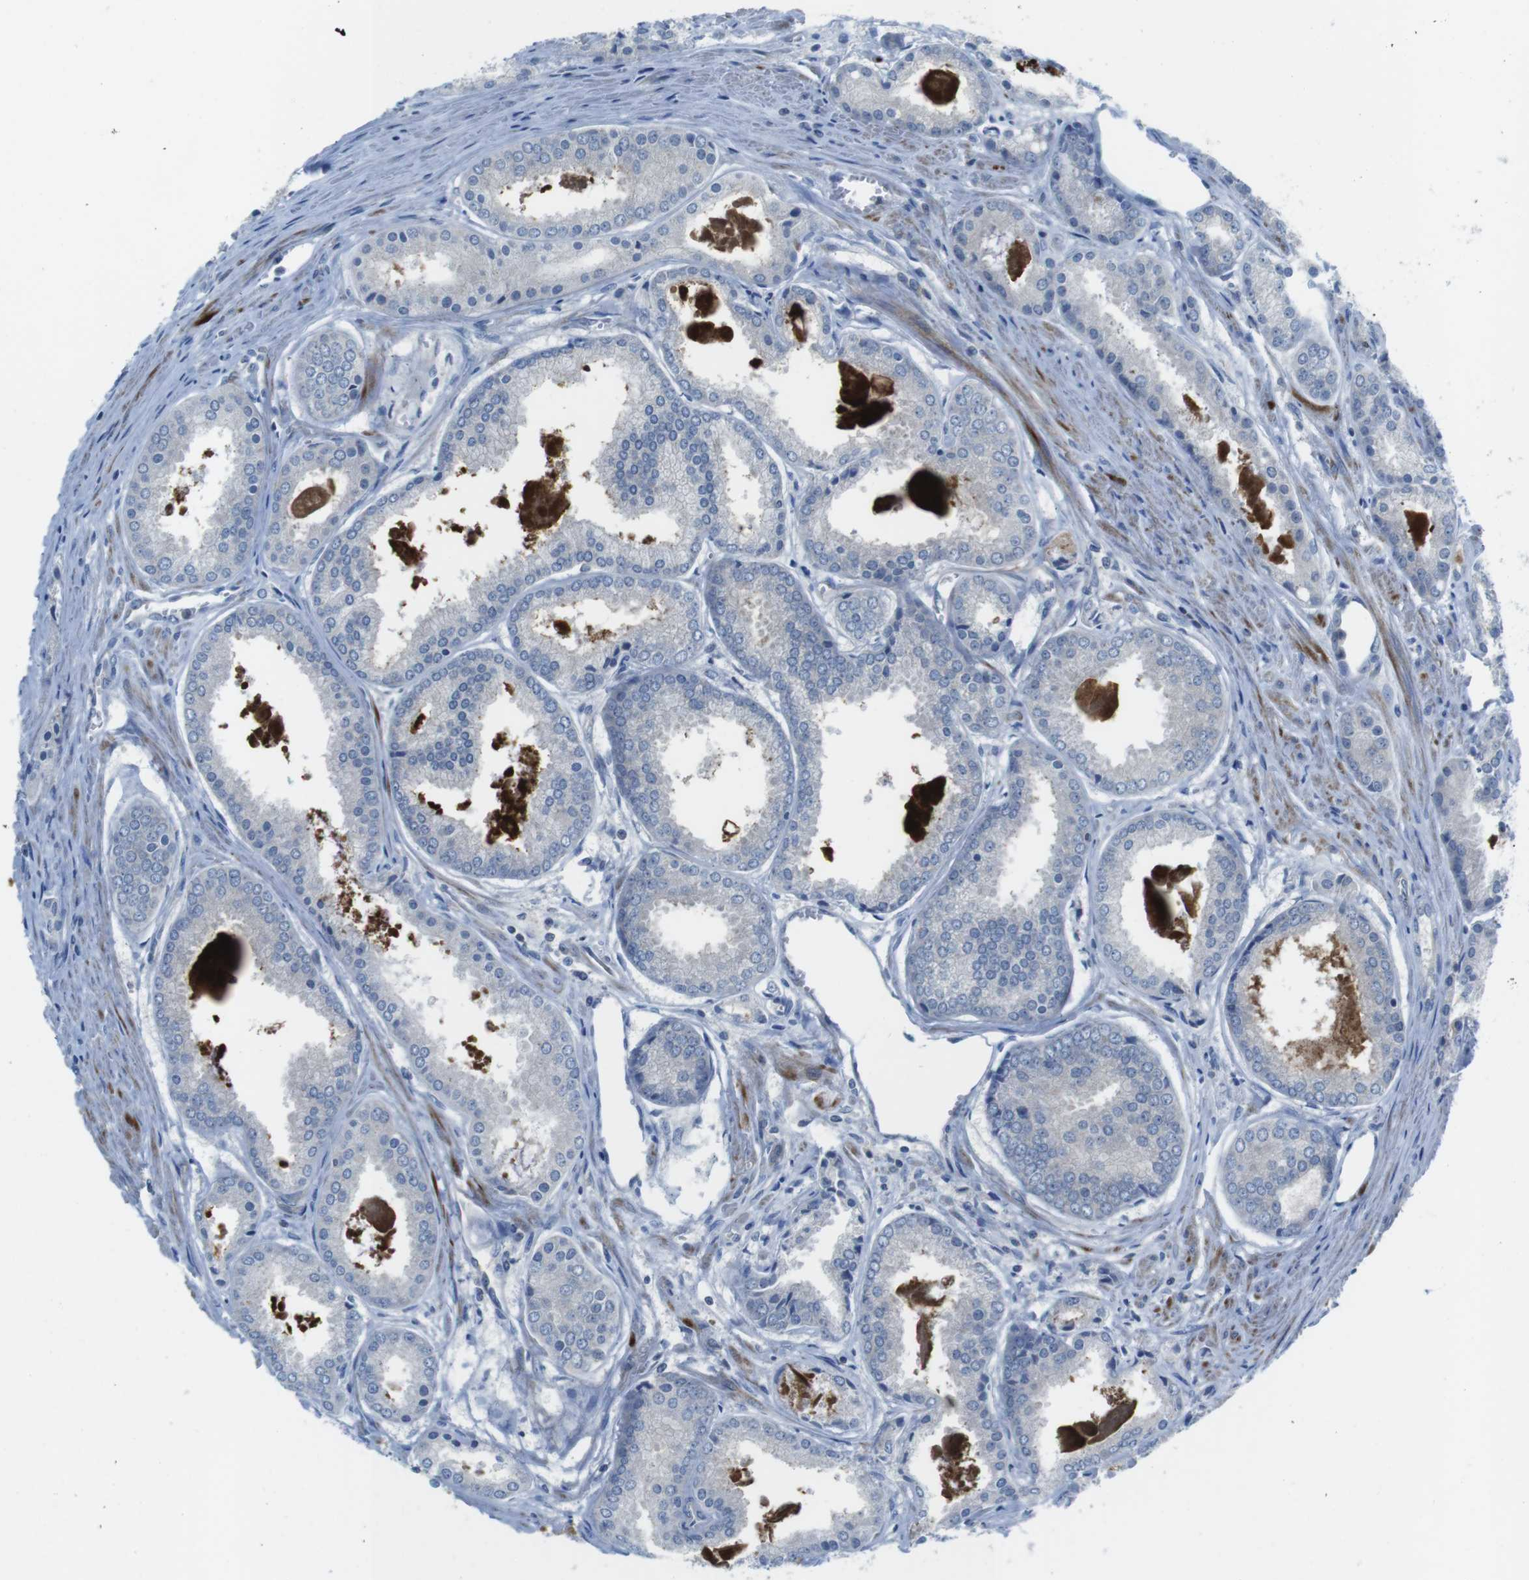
{"staining": {"intensity": "negative", "quantity": "none", "location": "none"}, "tissue": "prostate cancer", "cell_type": "Tumor cells", "image_type": "cancer", "snomed": [{"axis": "morphology", "description": "Adenocarcinoma, Low grade"}, {"axis": "topography", "description": "Prostate"}], "caption": "Immunohistochemistry (IHC) of prostate cancer exhibits no expression in tumor cells.", "gene": "PIK3CD", "patient": {"sex": "male", "age": 64}}